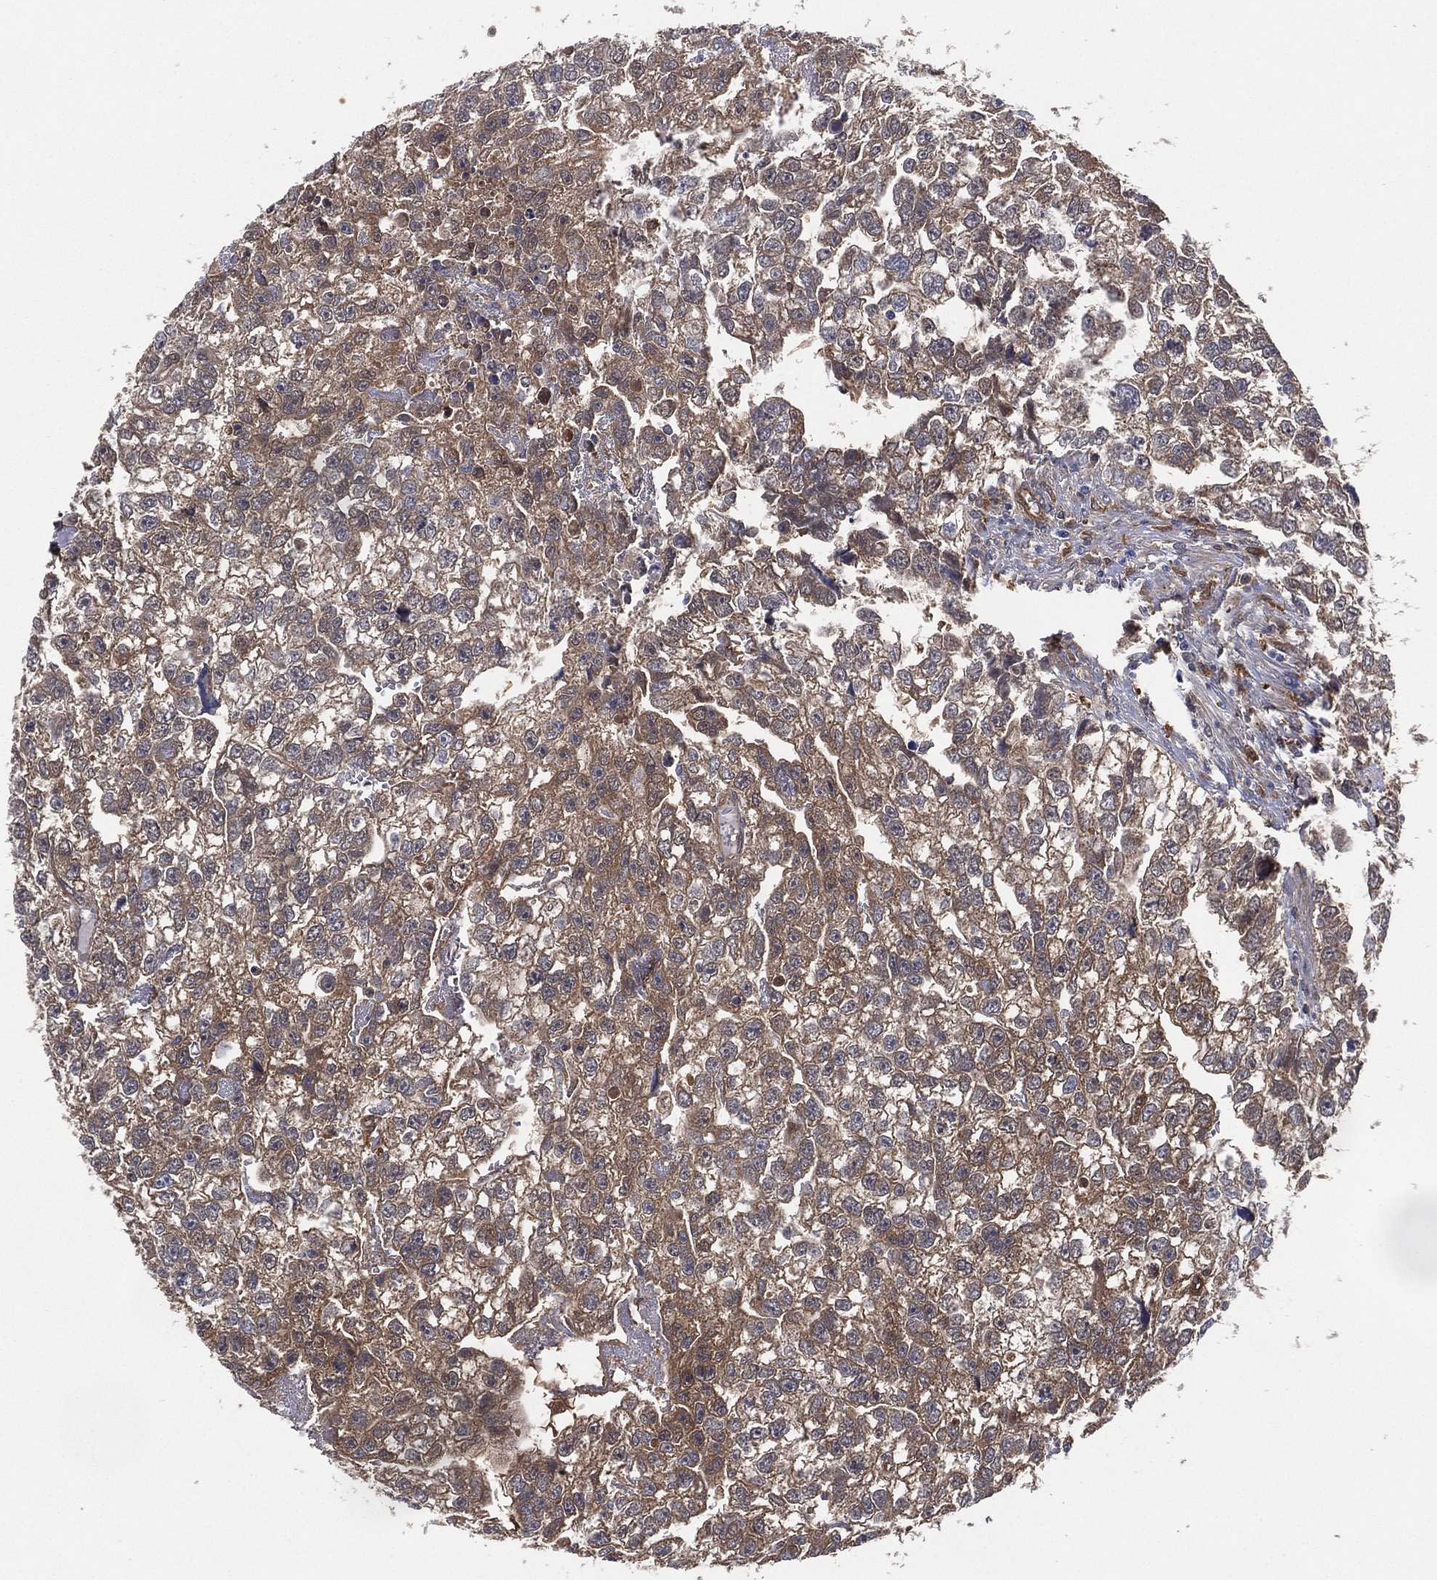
{"staining": {"intensity": "moderate", "quantity": "25%-75%", "location": "cytoplasmic/membranous"}, "tissue": "testis cancer", "cell_type": "Tumor cells", "image_type": "cancer", "snomed": [{"axis": "morphology", "description": "Carcinoma, Embryonal, NOS"}, {"axis": "morphology", "description": "Teratoma, malignant, NOS"}, {"axis": "topography", "description": "Testis"}], "caption": "Human testis cancer (teratoma (malignant)) stained for a protein (brown) reveals moderate cytoplasmic/membranous positive expression in approximately 25%-75% of tumor cells.", "gene": "PSMG4", "patient": {"sex": "male", "age": 44}}